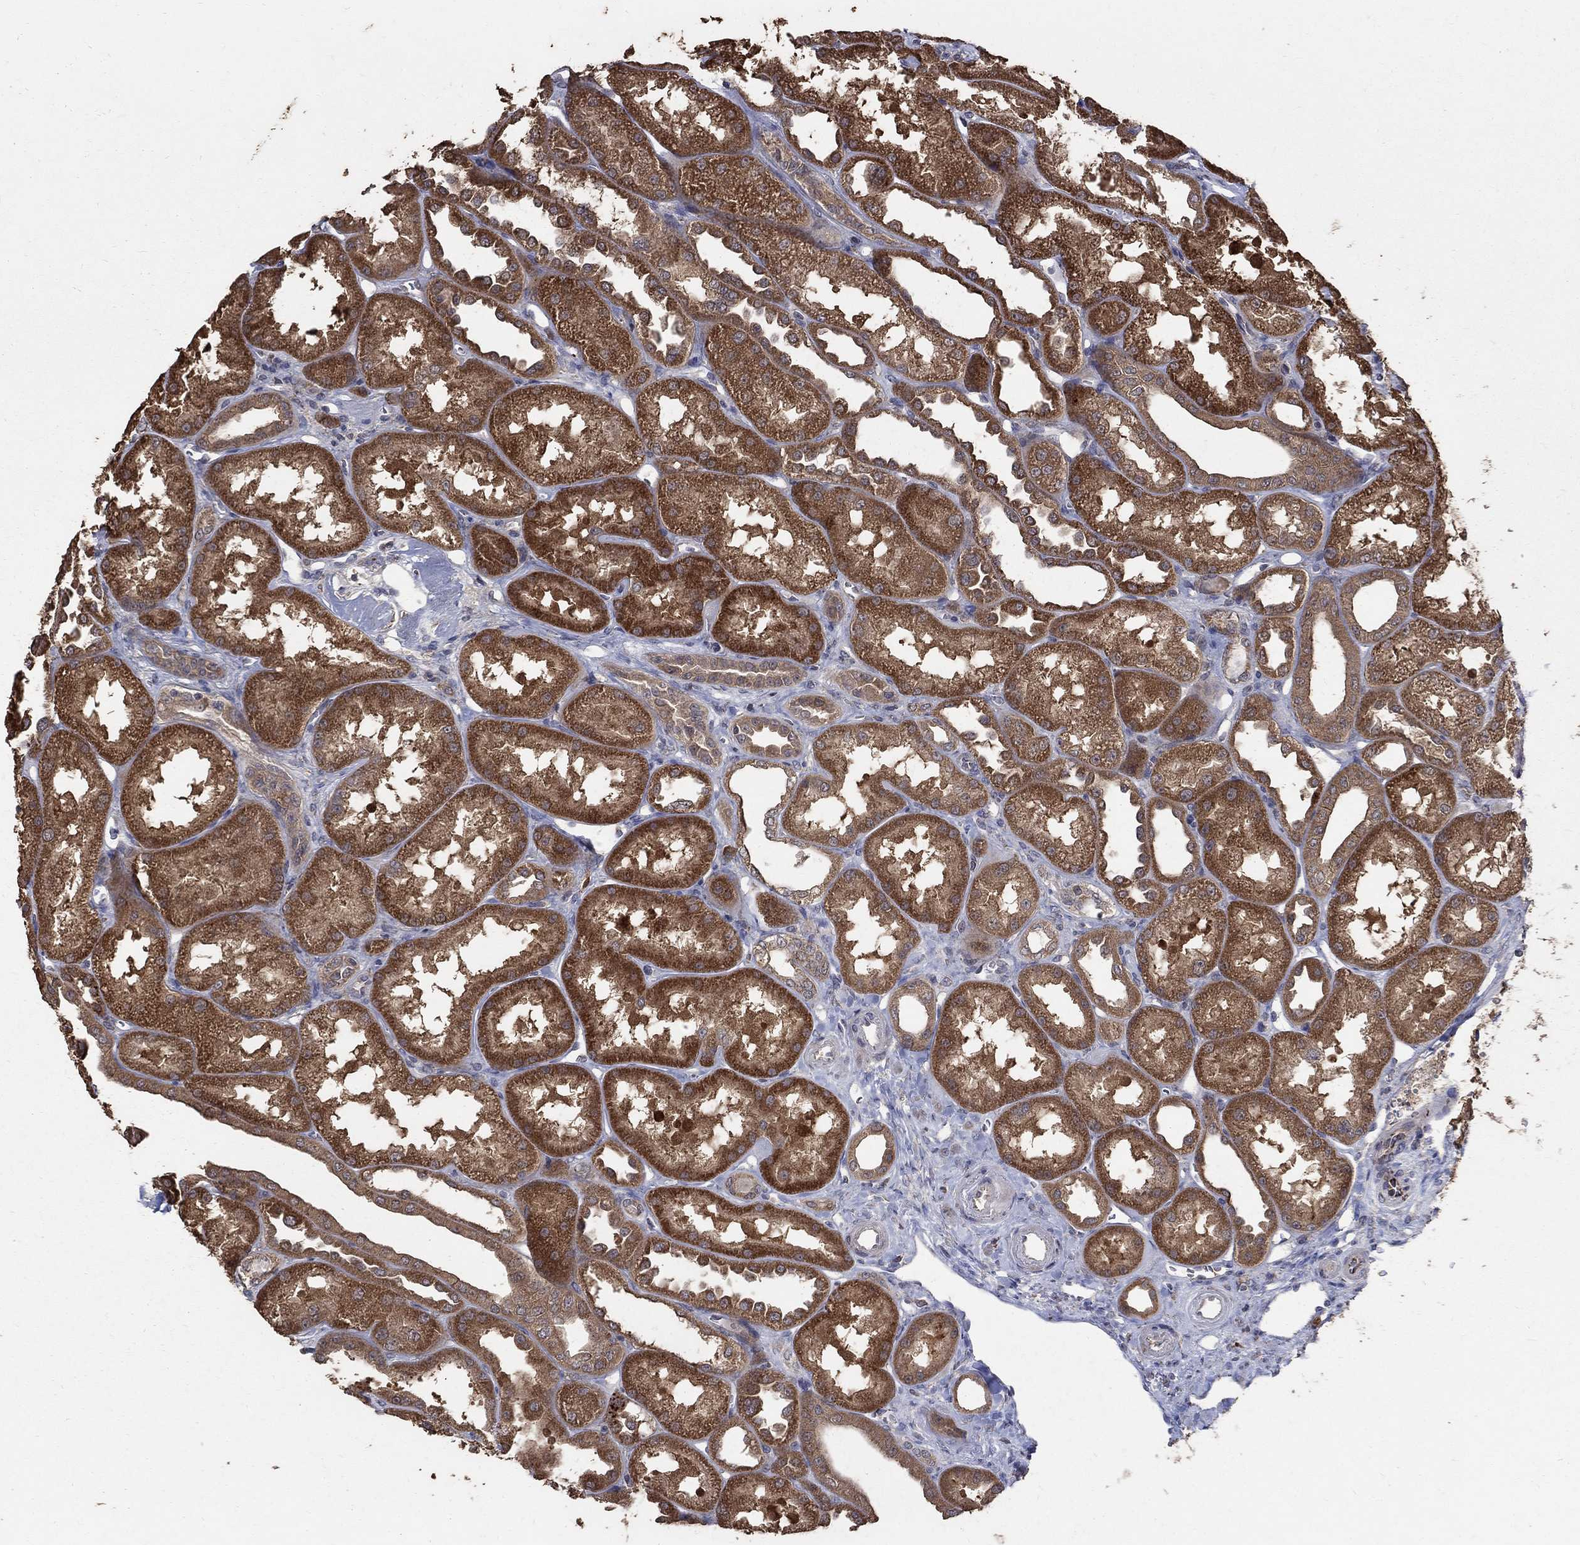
{"staining": {"intensity": "negative", "quantity": "none", "location": "none"}, "tissue": "kidney", "cell_type": "Cells in glomeruli", "image_type": "normal", "snomed": [{"axis": "morphology", "description": "Normal tissue, NOS"}, {"axis": "topography", "description": "Kidney"}], "caption": "Cells in glomeruli are negative for brown protein staining in unremarkable kidney. The staining is performed using DAB brown chromogen with nuclei counter-stained in using hematoxylin.", "gene": "C17orf75", "patient": {"sex": "male", "age": 61}}